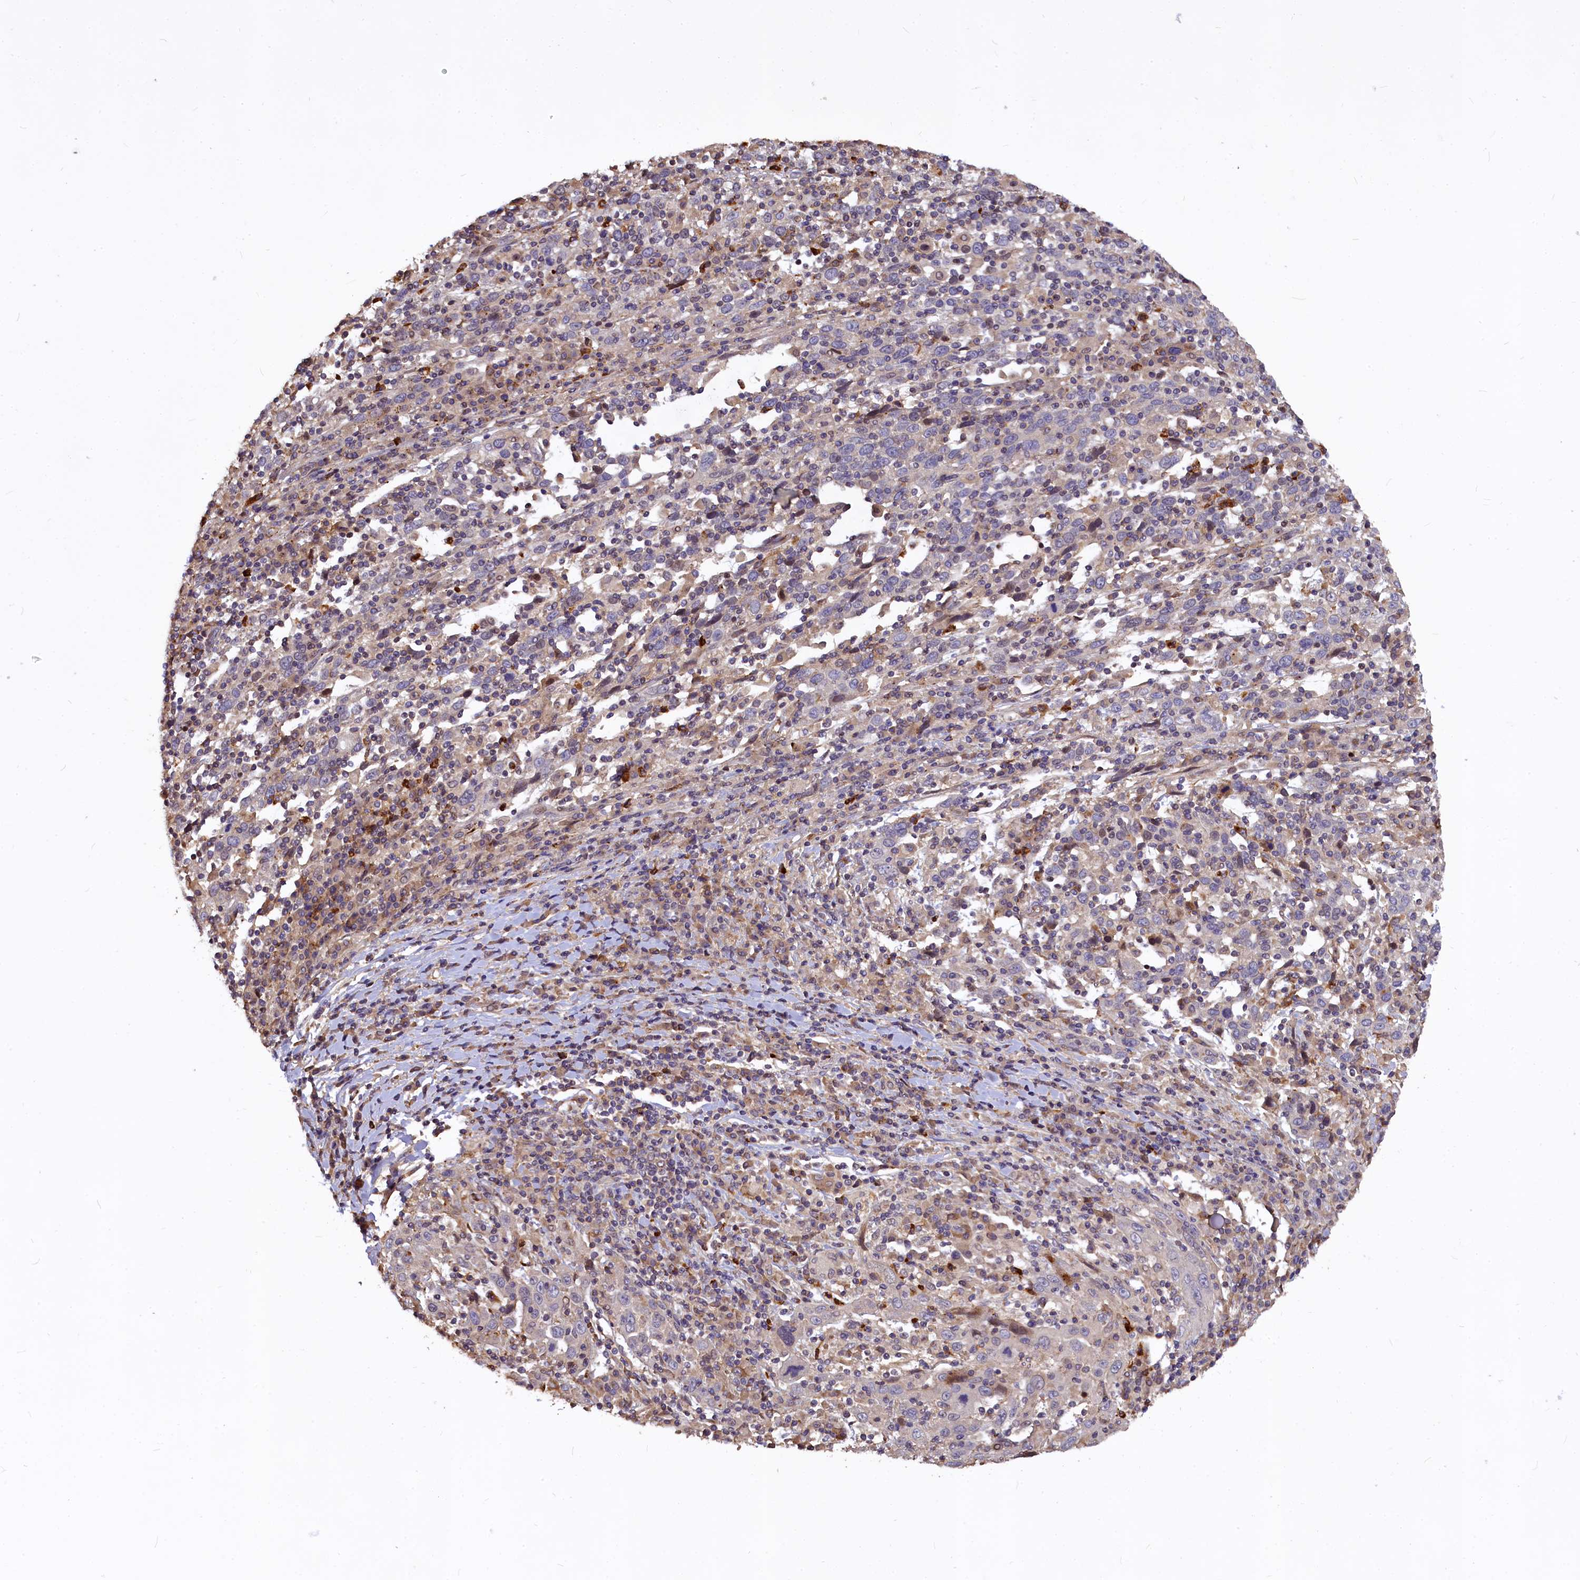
{"staining": {"intensity": "negative", "quantity": "none", "location": "none"}, "tissue": "cervical cancer", "cell_type": "Tumor cells", "image_type": "cancer", "snomed": [{"axis": "morphology", "description": "Squamous cell carcinoma, NOS"}, {"axis": "topography", "description": "Cervix"}], "caption": "There is no significant staining in tumor cells of squamous cell carcinoma (cervical).", "gene": "ATG101", "patient": {"sex": "female", "age": 46}}